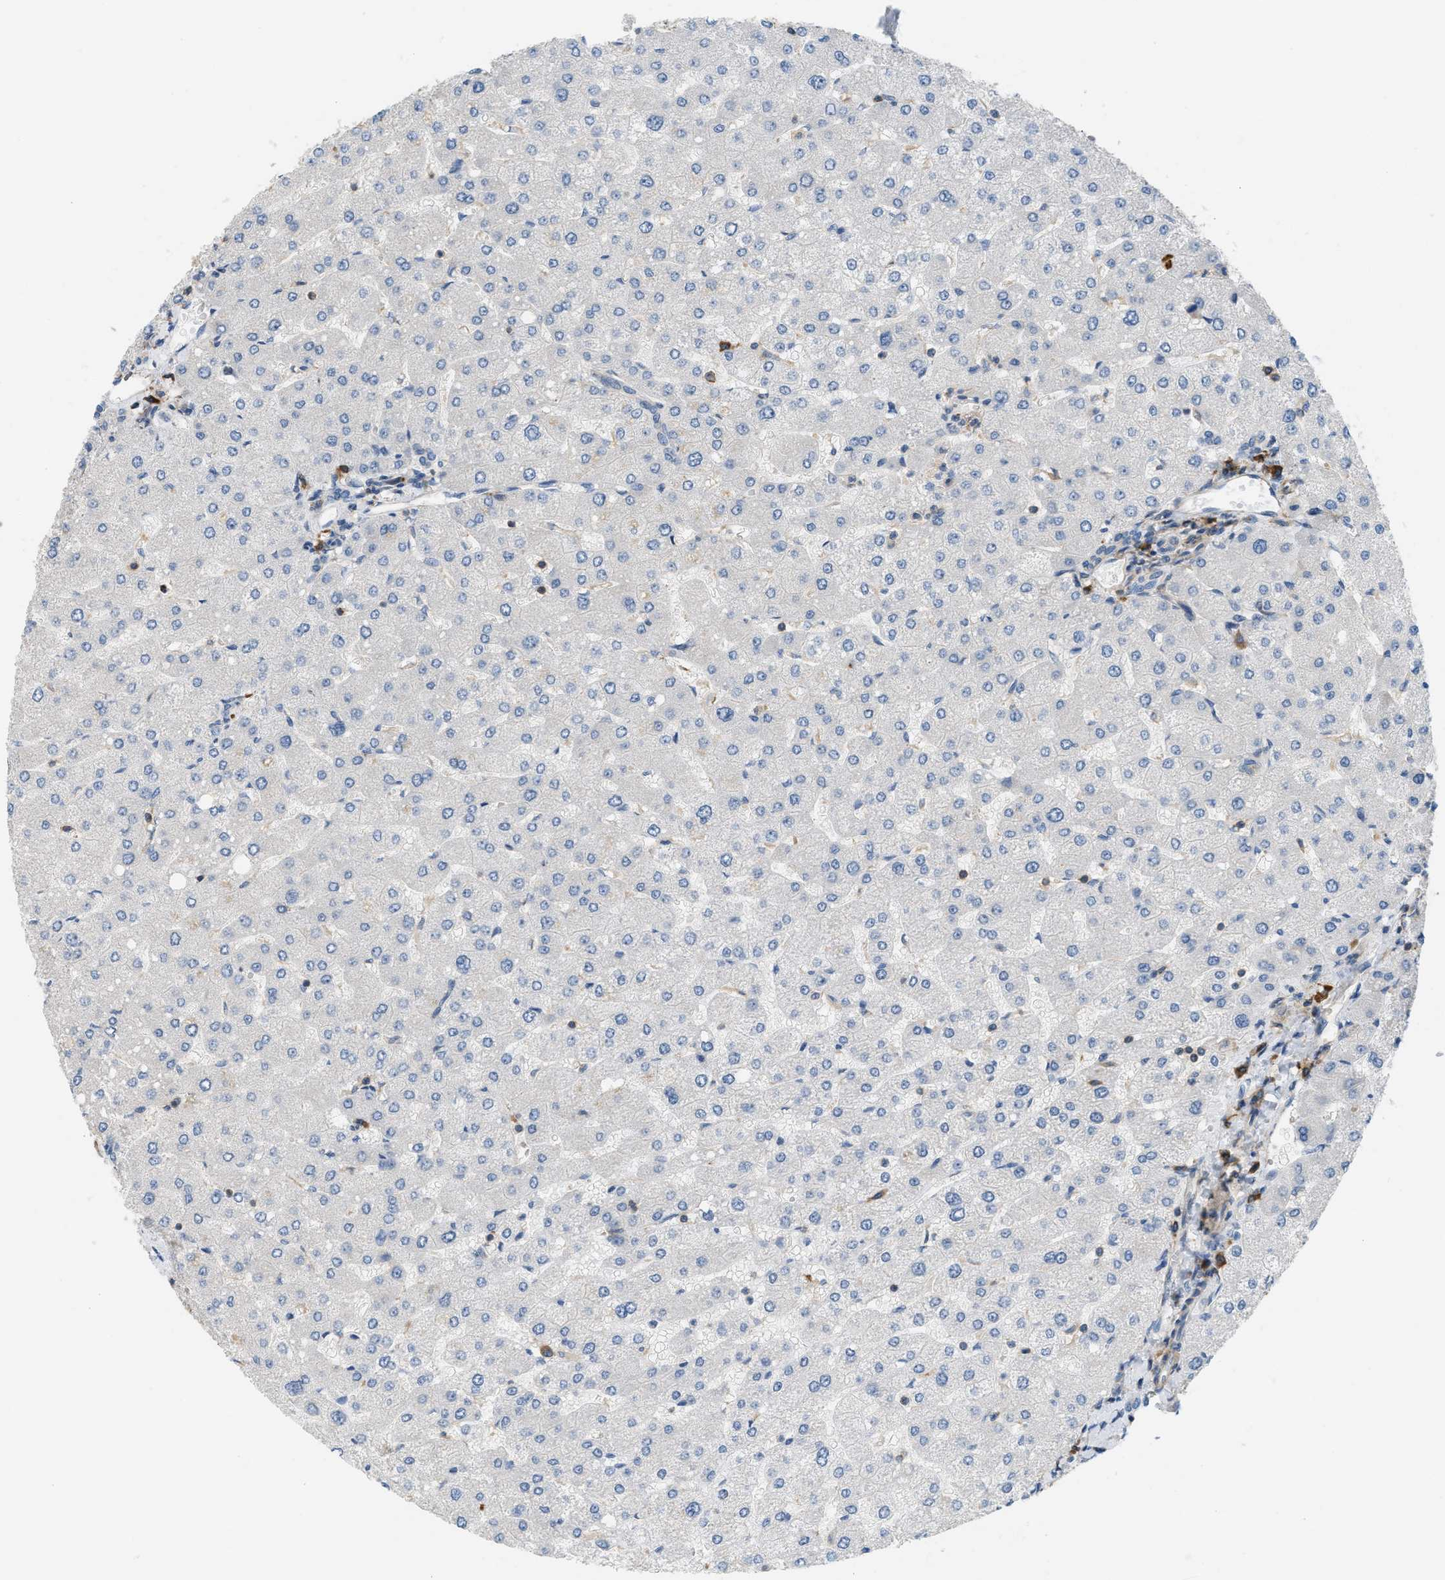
{"staining": {"intensity": "negative", "quantity": "none", "location": "none"}, "tissue": "liver", "cell_type": "Cholangiocytes", "image_type": "normal", "snomed": [{"axis": "morphology", "description": "Normal tissue, NOS"}, {"axis": "topography", "description": "Liver"}], "caption": "Protein analysis of normal liver demonstrates no significant staining in cholangiocytes.", "gene": "BTN3A2", "patient": {"sex": "male", "age": 55}}